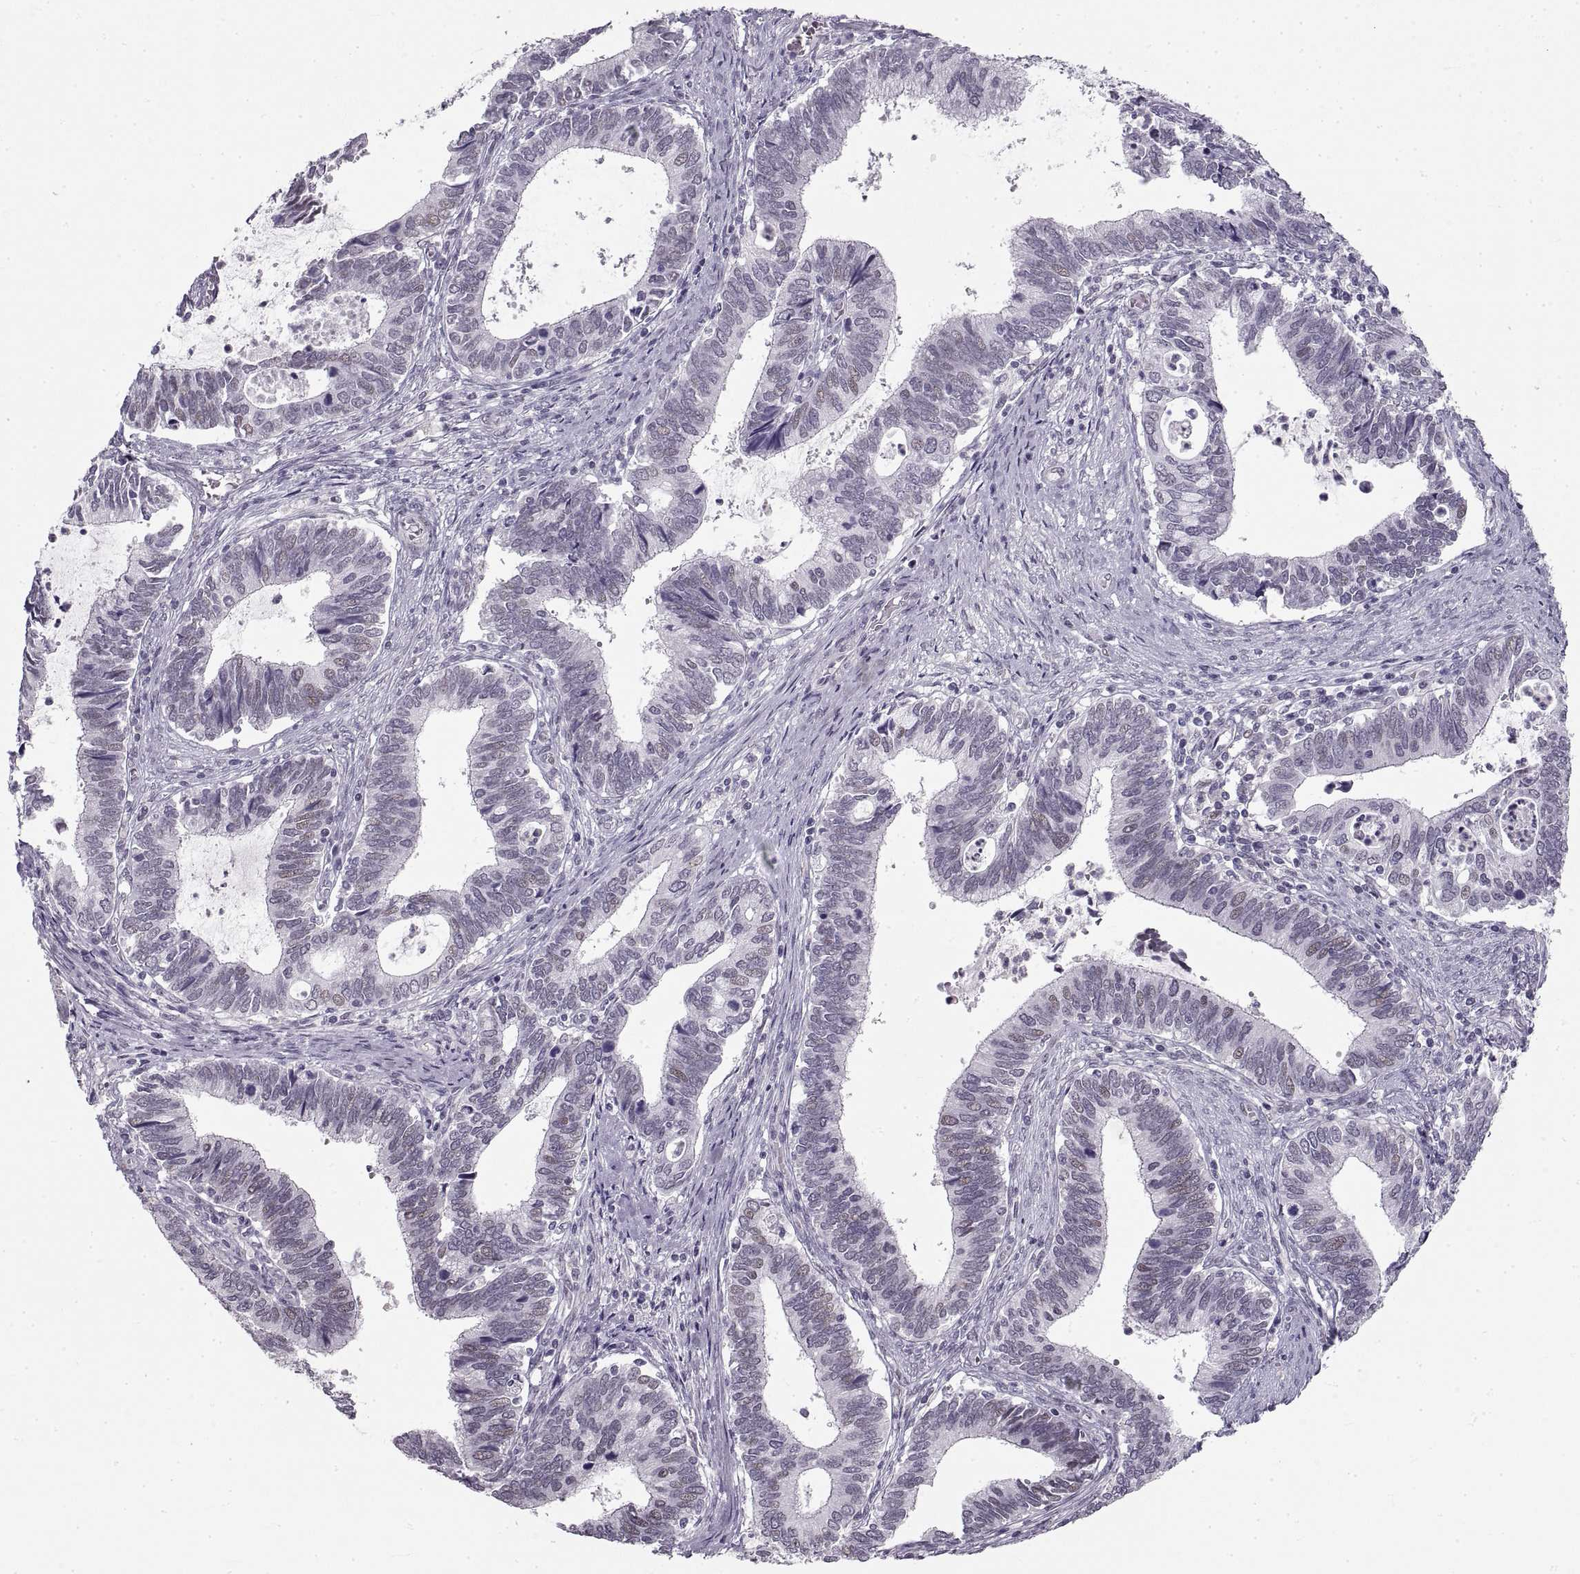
{"staining": {"intensity": "weak", "quantity": "<25%", "location": "nuclear"}, "tissue": "cervical cancer", "cell_type": "Tumor cells", "image_type": "cancer", "snomed": [{"axis": "morphology", "description": "Adenocarcinoma, NOS"}, {"axis": "topography", "description": "Cervix"}], "caption": "IHC photomicrograph of neoplastic tissue: human cervical cancer (adenocarcinoma) stained with DAB (3,3'-diaminobenzidine) displays no significant protein expression in tumor cells.", "gene": "NANOS3", "patient": {"sex": "female", "age": 42}}